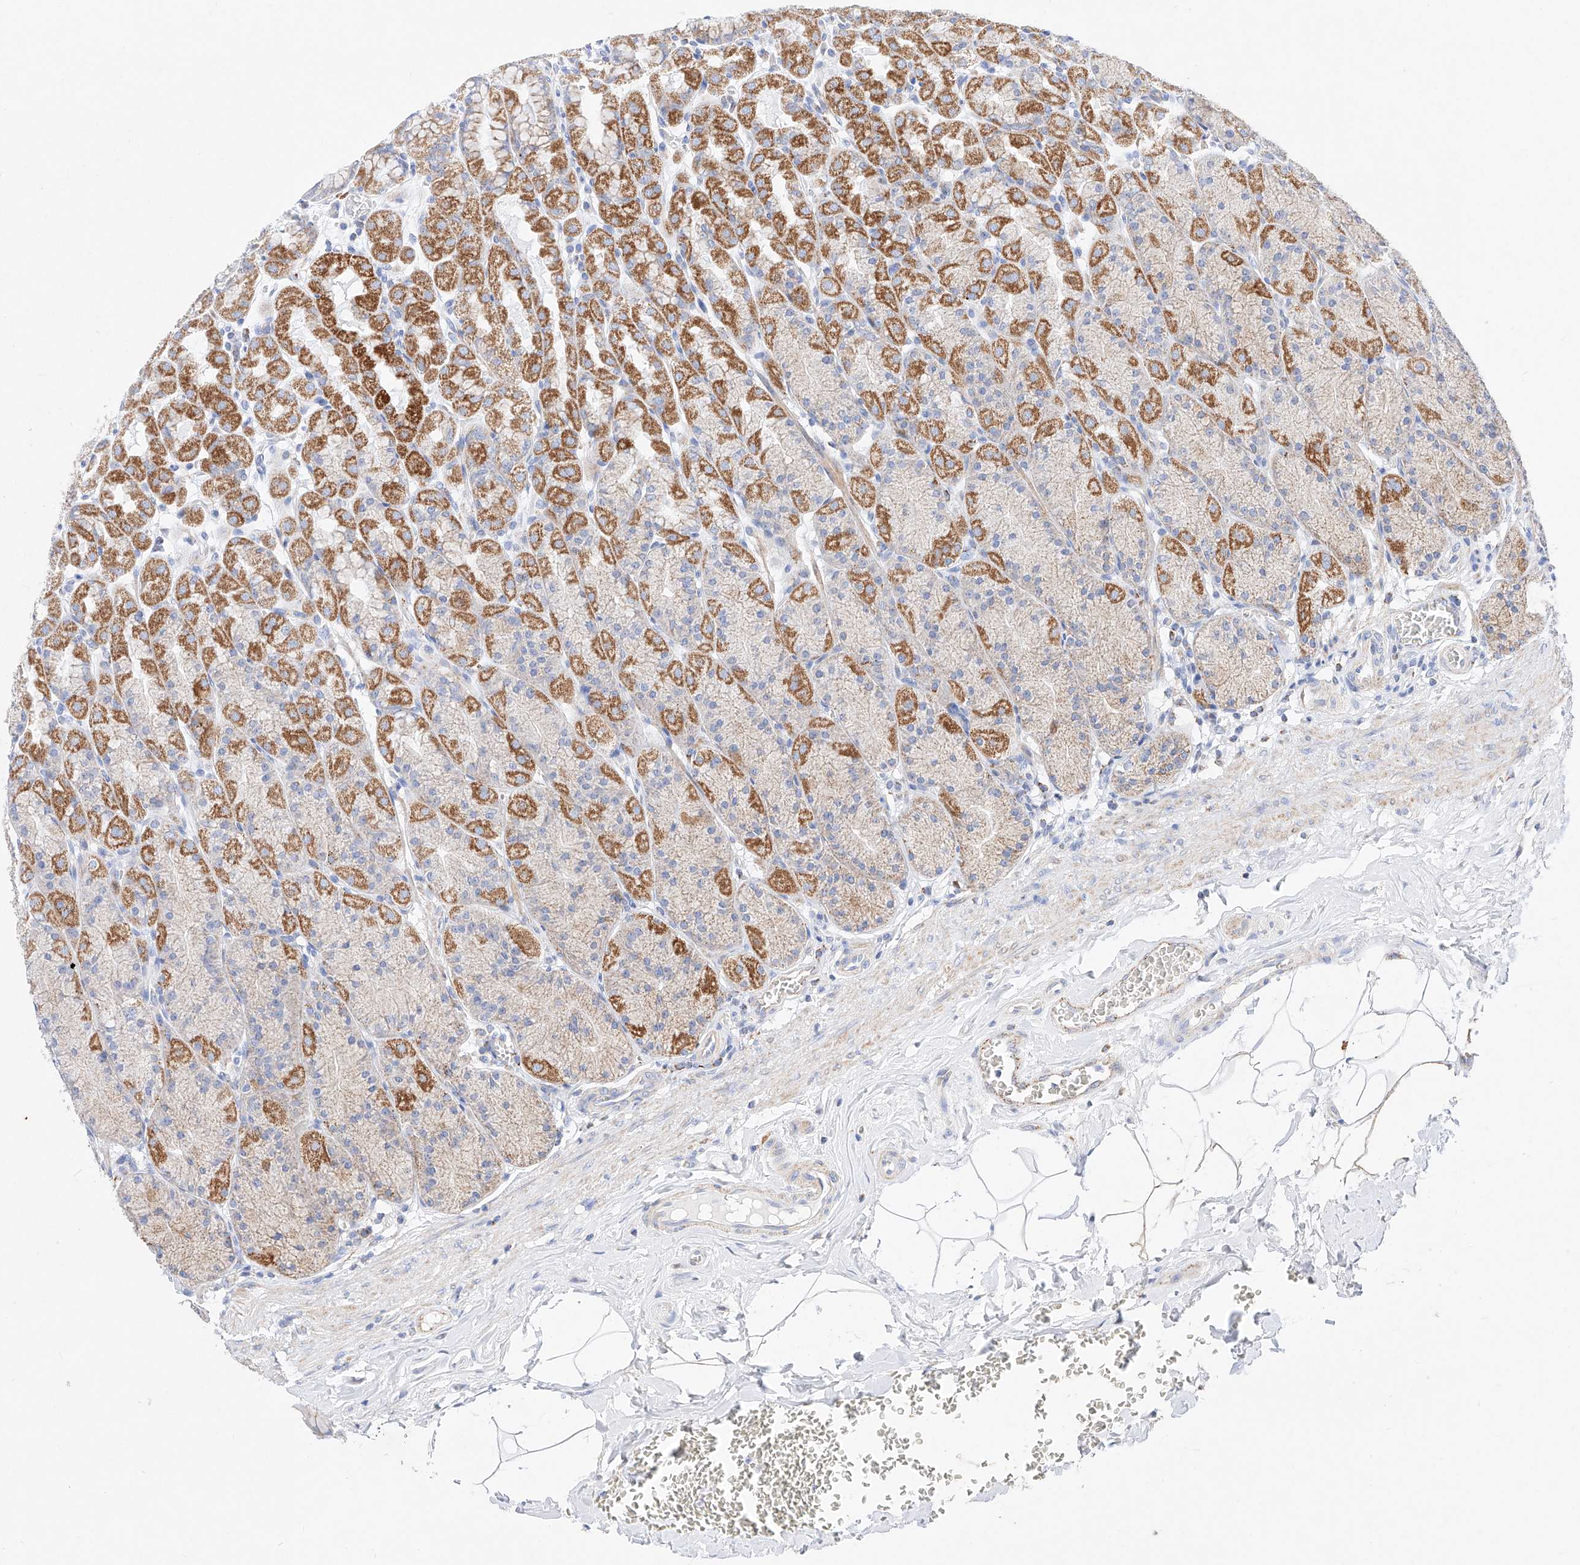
{"staining": {"intensity": "moderate", "quantity": "25%-75%", "location": "cytoplasmic/membranous"}, "tissue": "stomach", "cell_type": "Glandular cells", "image_type": "normal", "snomed": [{"axis": "morphology", "description": "Normal tissue, NOS"}, {"axis": "topography", "description": "Stomach"}], "caption": "IHC of unremarkable human stomach shows medium levels of moderate cytoplasmic/membranous expression in about 25%-75% of glandular cells.", "gene": "C6orf62", "patient": {"sex": "male", "age": 42}}